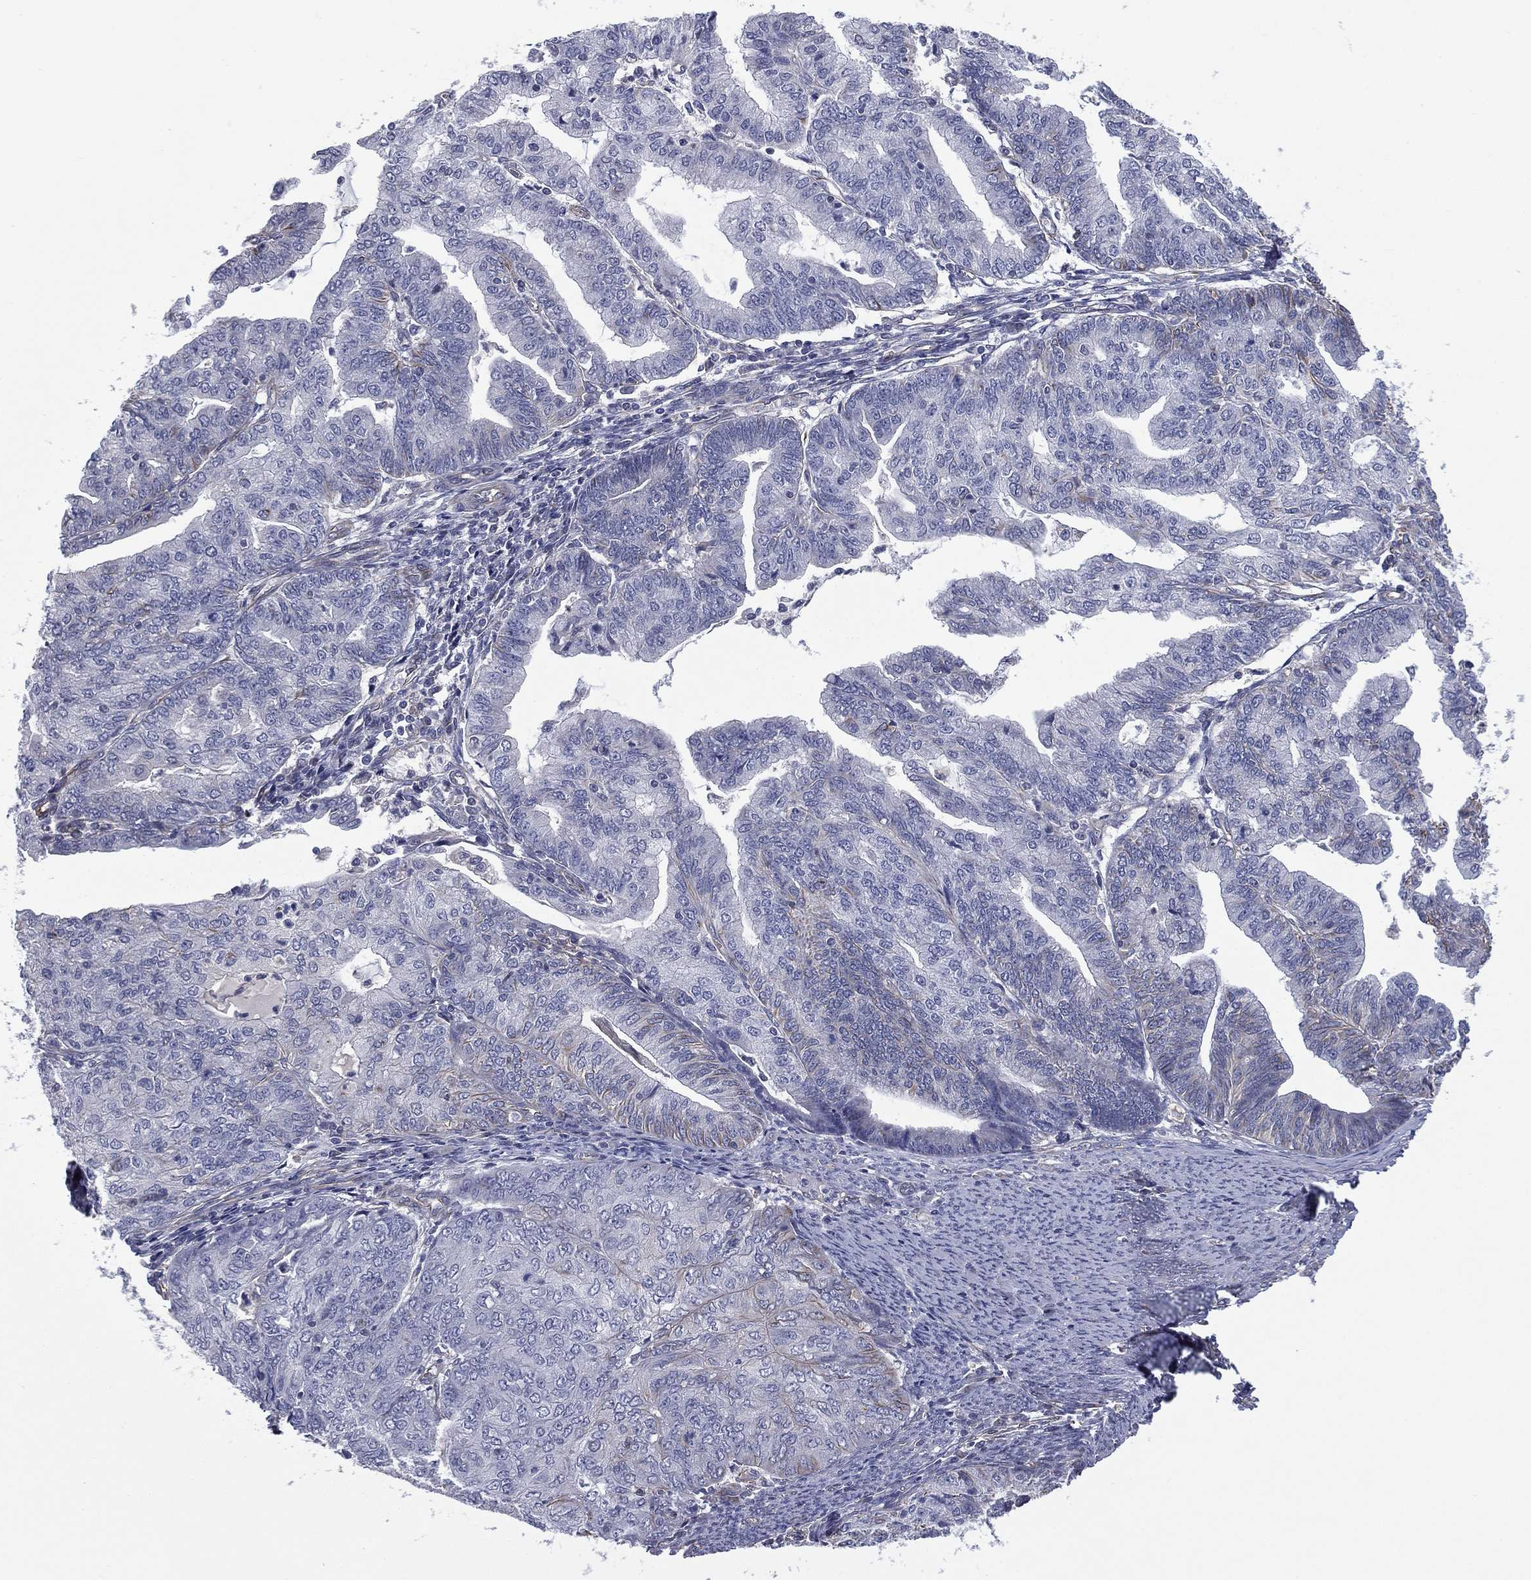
{"staining": {"intensity": "negative", "quantity": "none", "location": "none"}, "tissue": "endometrial cancer", "cell_type": "Tumor cells", "image_type": "cancer", "snomed": [{"axis": "morphology", "description": "Adenocarcinoma, NOS"}, {"axis": "topography", "description": "Endometrium"}], "caption": "Immunohistochemistry photomicrograph of neoplastic tissue: human adenocarcinoma (endometrial) stained with DAB demonstrates no significant protein expression in tumor cells.", "gene": "SCUBE1", "patient": {"sex": "female", "age": 82}}